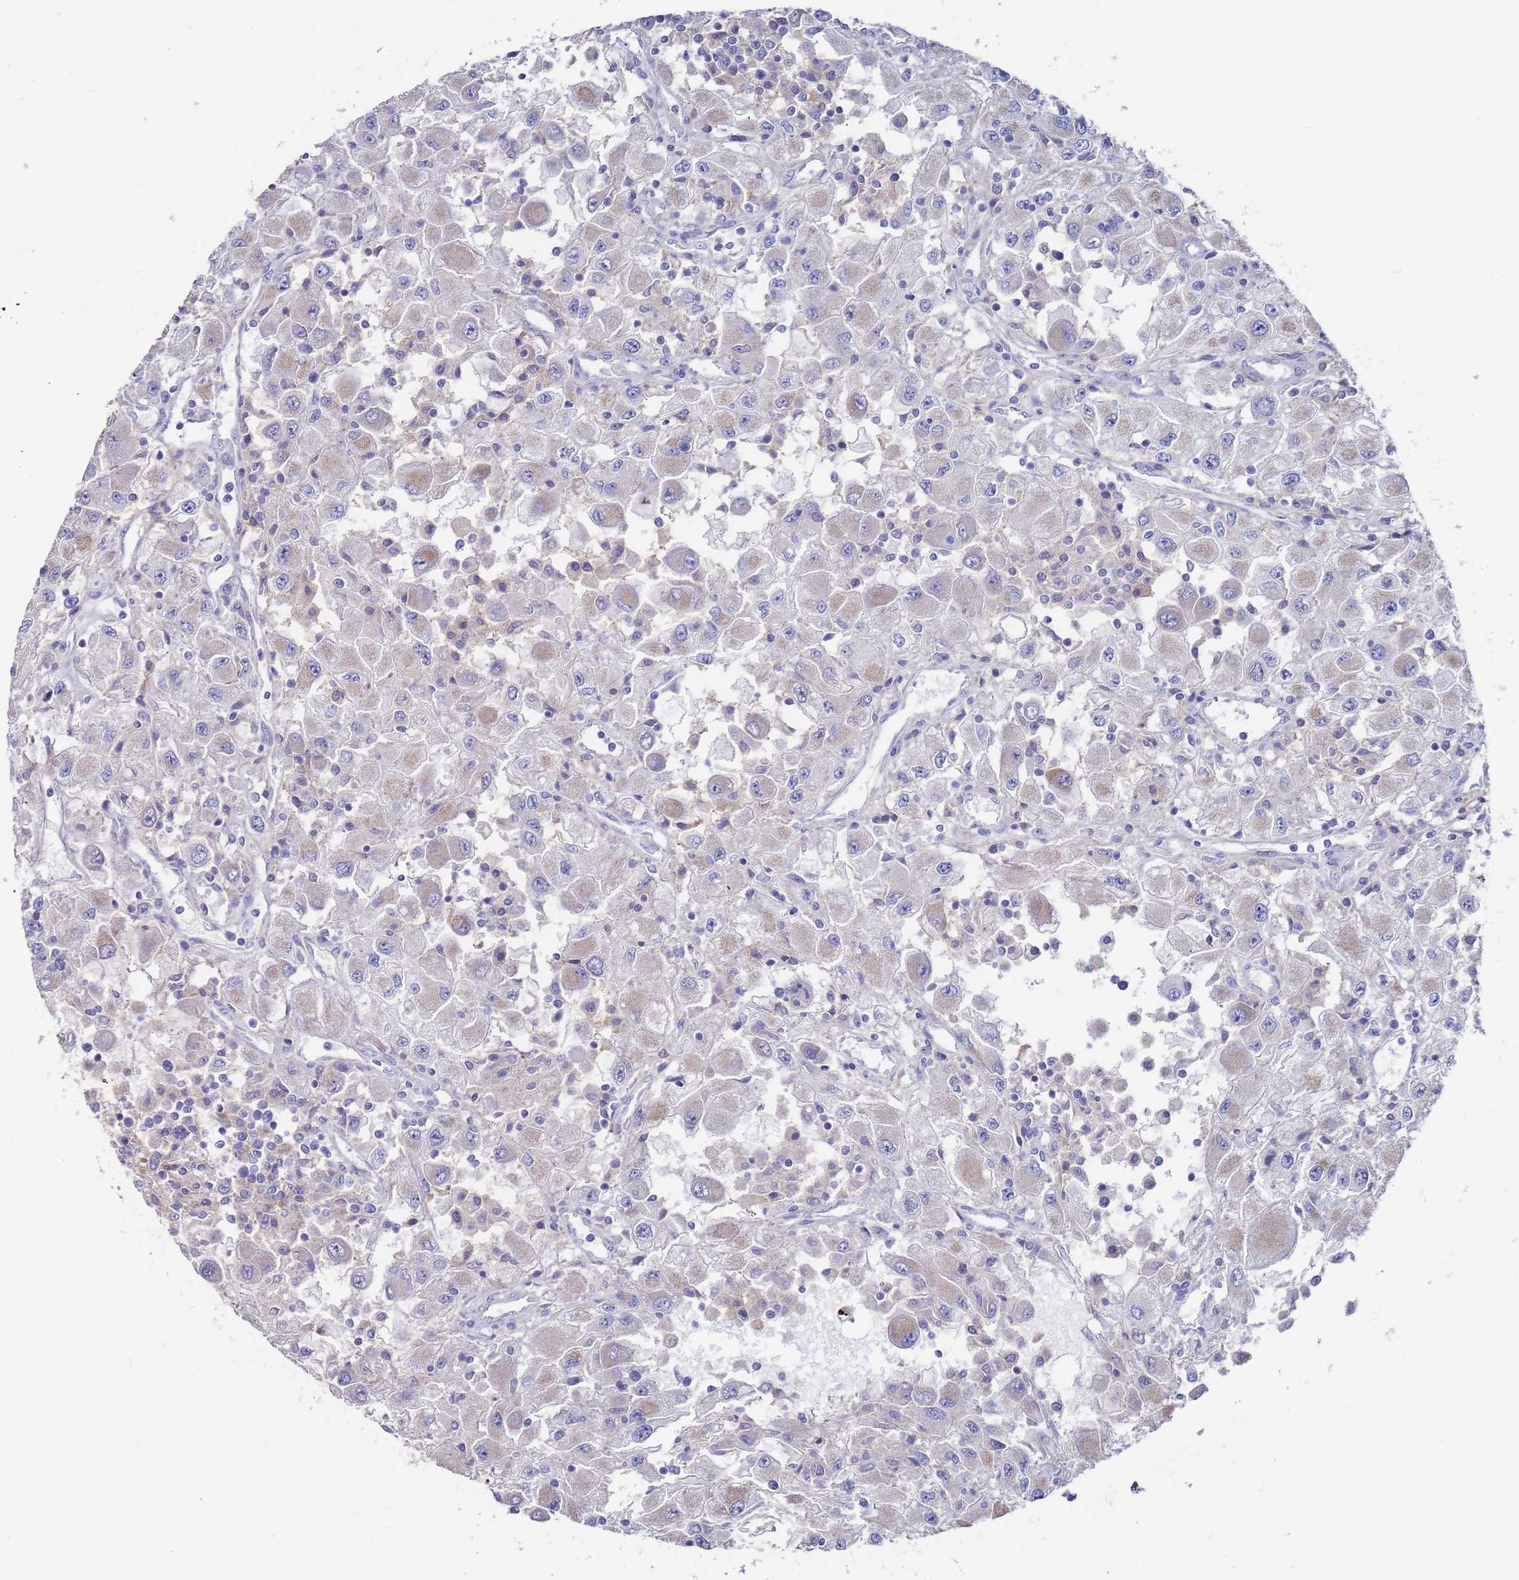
{"staining": {"intensity": "negative", "quantity": "none", "location": "none"}, "tissue": "renal cancer", "cell_type": "Tumor cells", "image_type": "cancer", "snomed": [{"axis": "morphology", "description": "Adenocarcinoma, NOS"}, {"axis": "topography", "description": "Kidney"}], "caption": "The histopathology image displays no significant positivity in tumor cells of renal cancer. (DAB immunohistochemistry, high magnification).", "gene": "KRTCAP3", "patient": {"sex": "female", "age": 67}}